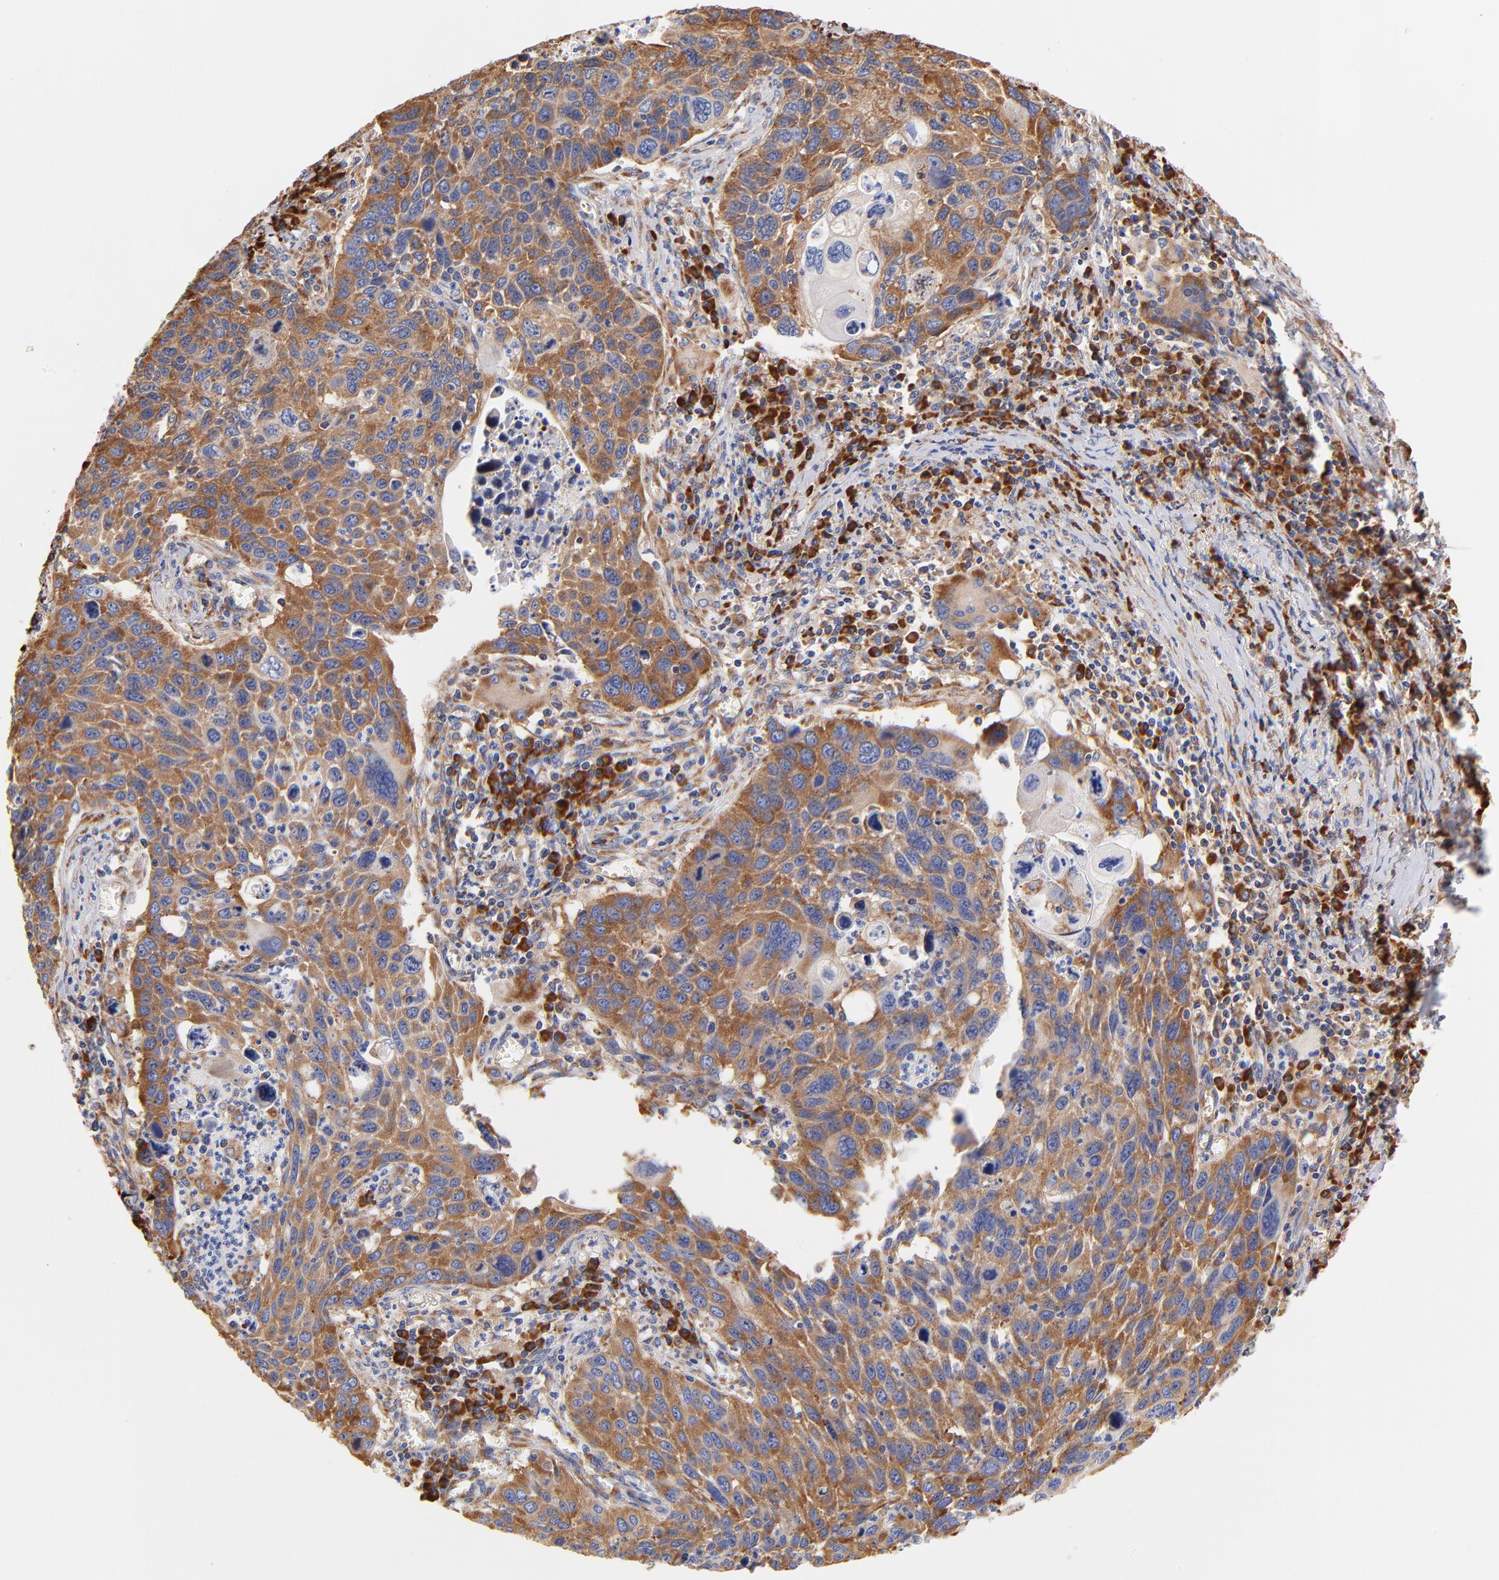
{"staining": {"intensity": "strong", "quantity": ">75%", "location": "cytoplasmic/membranous"}, "tissue": "lung cancer", "cell_type": "Tumor cells", "image_type": "cancer", "snomed": [{"axis": "morphology", "description": "Squamous cell carcinoma, NOS"}, {"axis": "topography", "description": "Lung"}], "caption": "Human lung cancer (squamous cell carcinoma) stained for a protein (brown) shows strong cytoplasmic/membranous positive expression in about >75% of tumor cells.", "gene": "RPL27", "patient": {"sex": "male", "age": 68}}